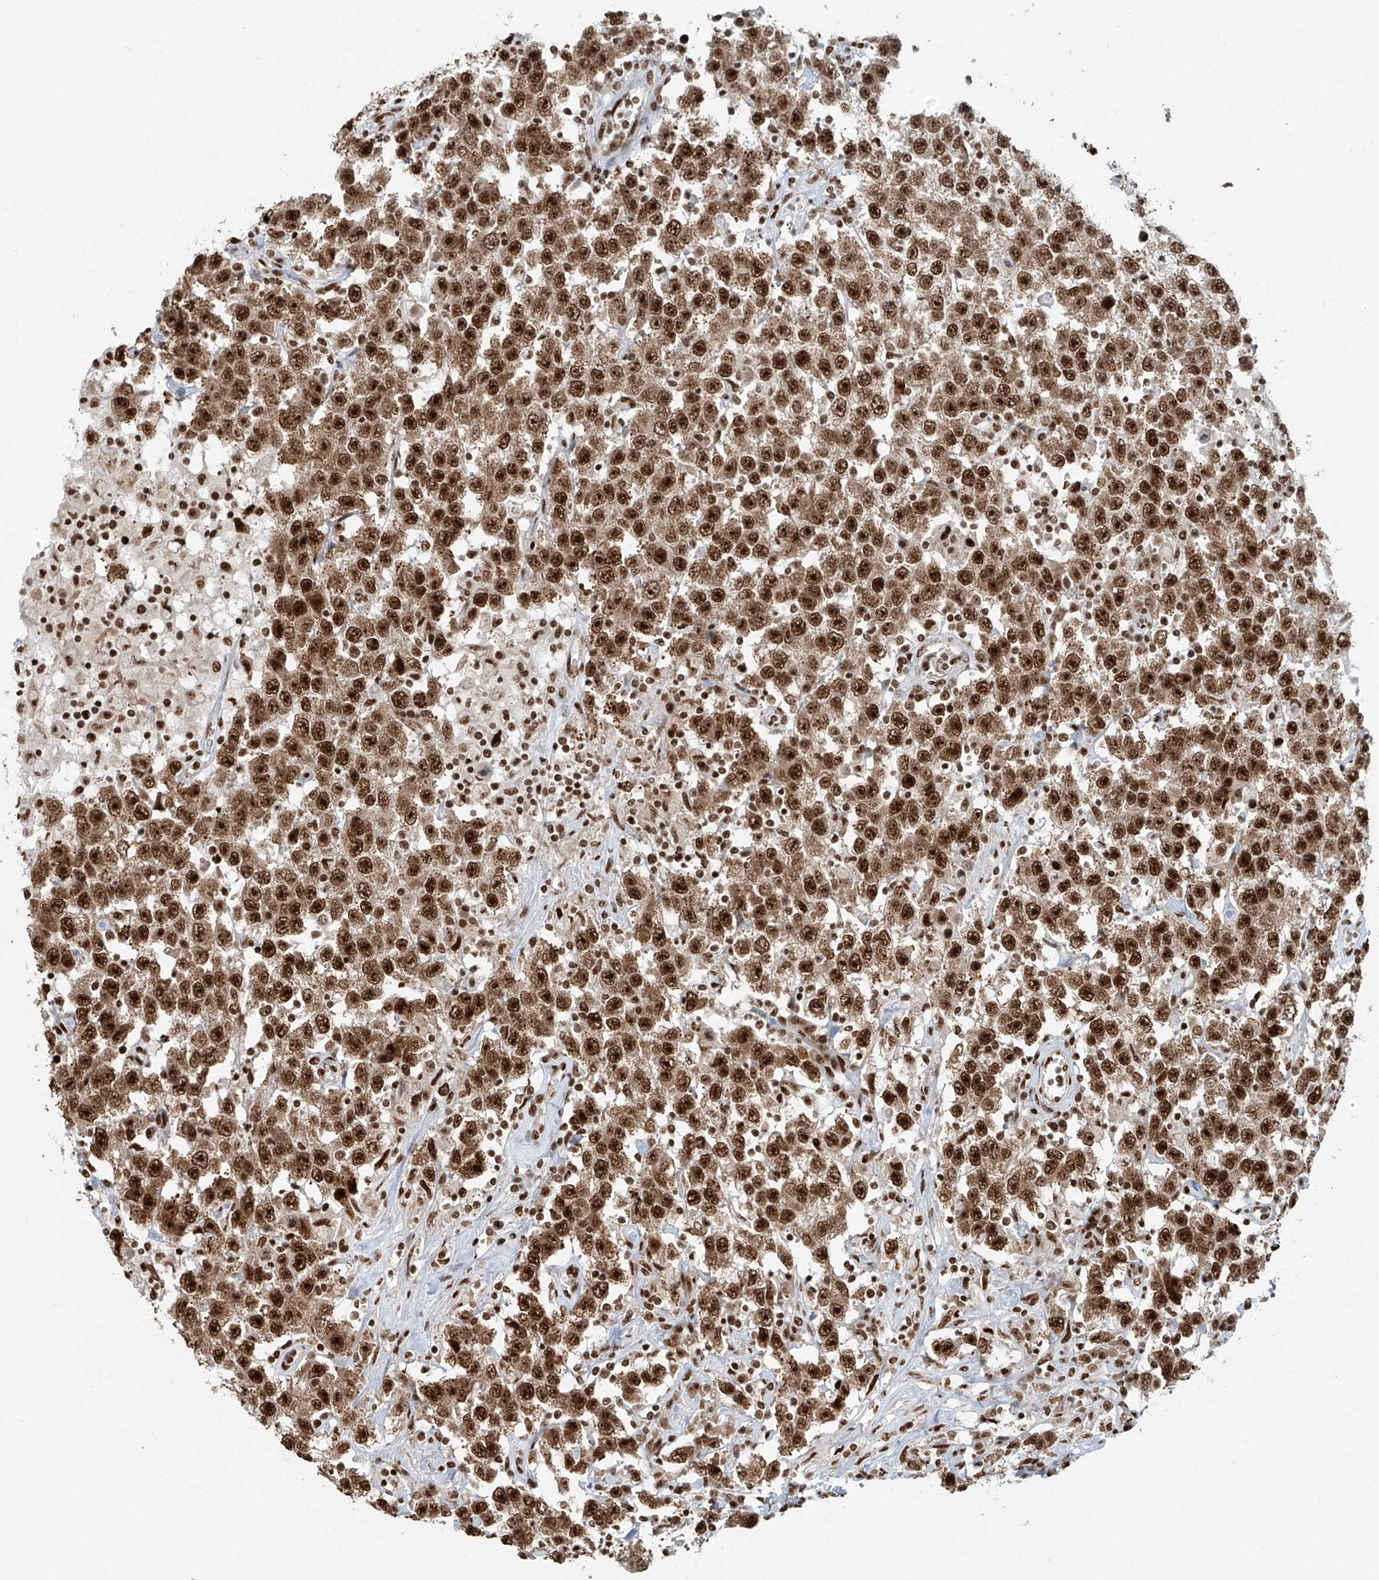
{"staining": {"intensity": "strong", "quantity": ">75%", "location": "cytoplasmic/membranous,nuclear"}, "tissue": "testis cancer", "cell_type": "Tumor cells", "image_type": "cancer", "snomed": [{"axis": "morphology", "description": "Seminoma, NOS"}, {"axis": "topography", "description": "Testis"}], "caption": "Immunohistochemical staining of testis seminoma exhibits high levels of strong cytoplasmic/membranous and nuclear protein positivity in approximately >75% of tumor cells.", "gene": "FAM193B", "patient": {"sex": "male", "age": 41}}